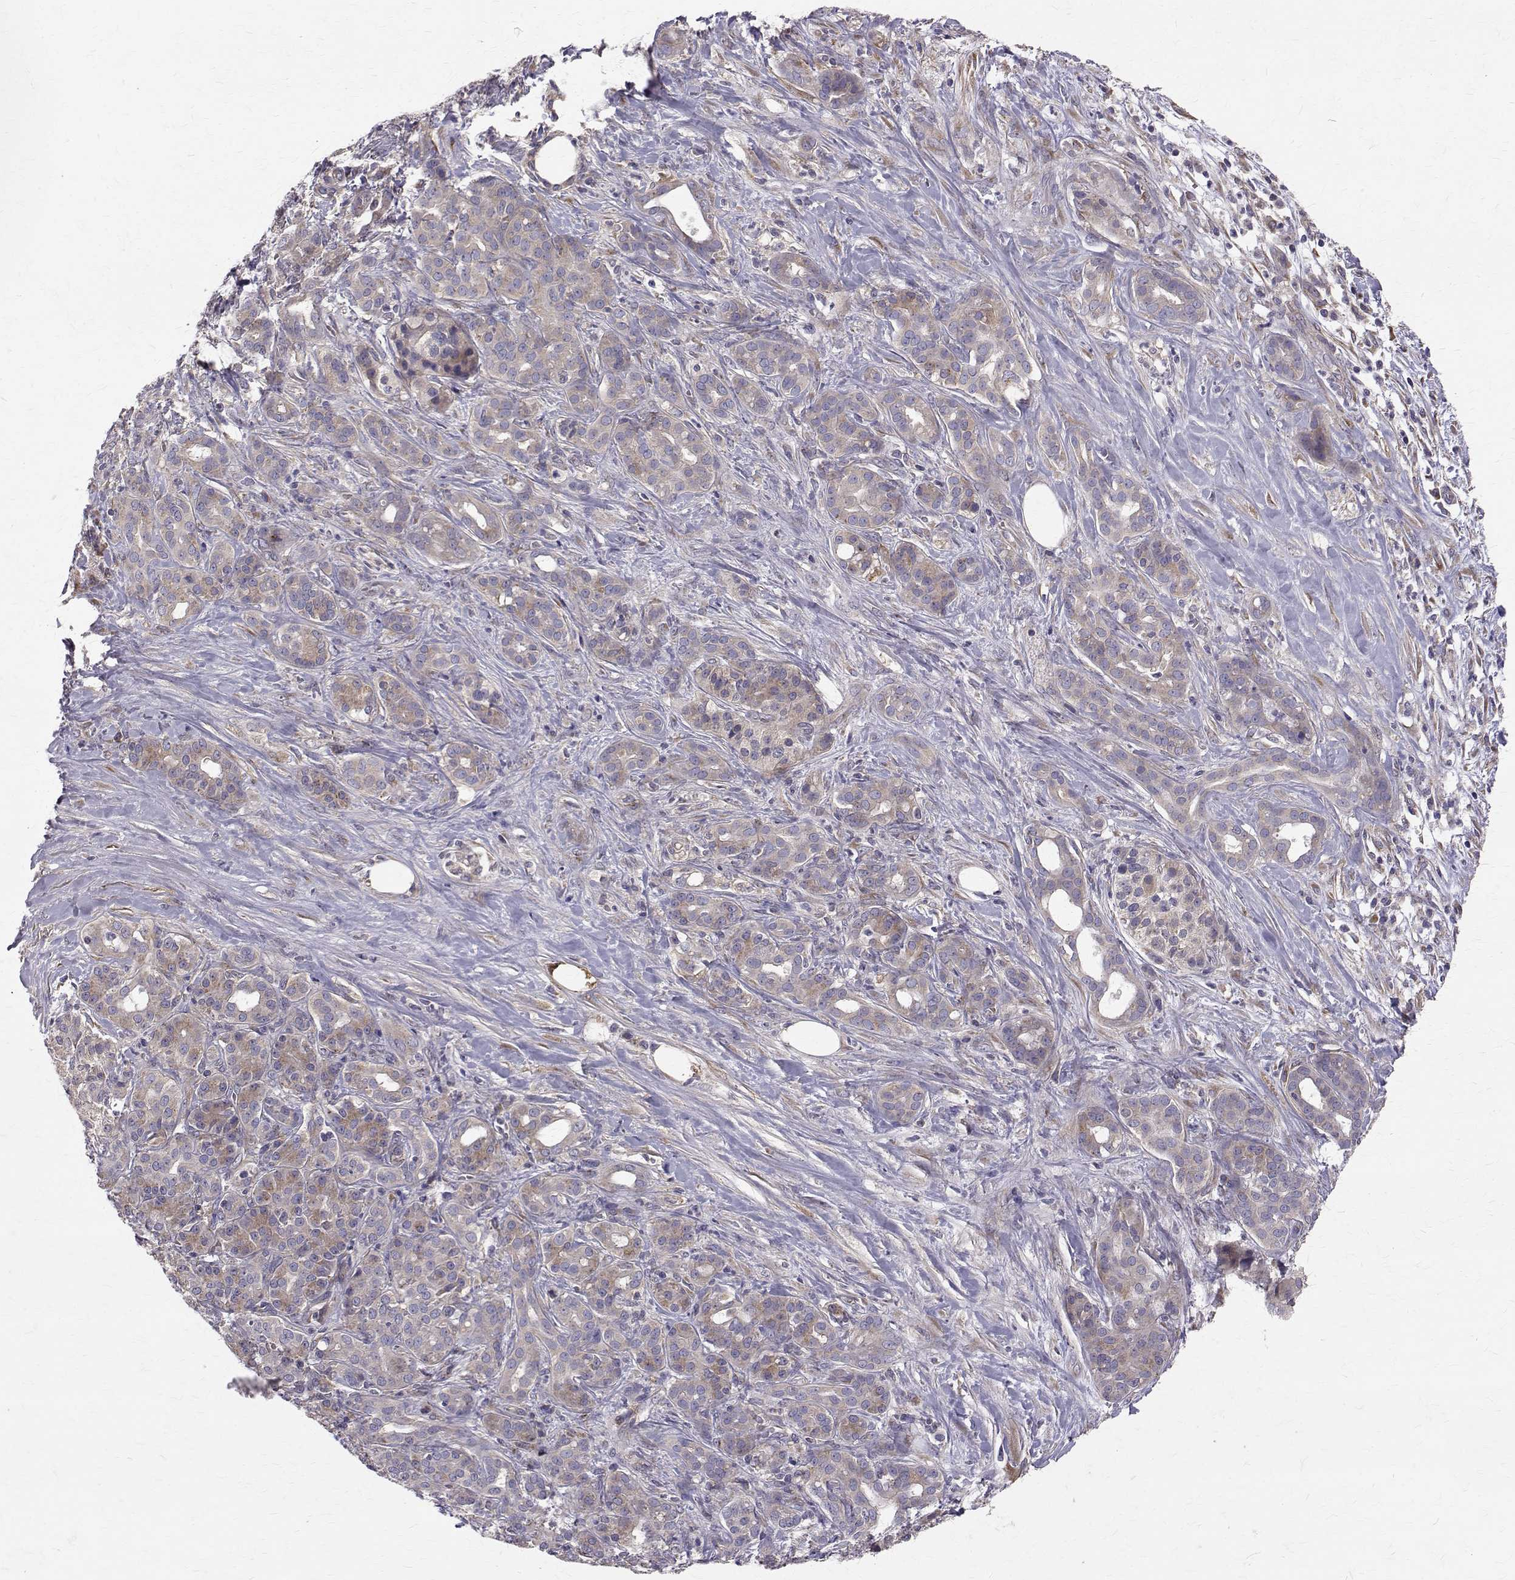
{"staining": {"intensity": "negative", "quantity": "none", "location": "none"}, "tissue": "pancreatic cancer", "cell_type": "Tumor cells", "image_type": "cancer", "snomed": [{"axis": "morphology", "description": "Normal tissue, NOS"}, {"axis": "morphology", "description": "Inflammation, NOS"}, {"axis": "morphology", "description": "Adenocarcinoma, NOS"}, {"axis": "topography", "description": "Pancreas"}], "caption": "Tumor cells show no significant staining in pancreatic cancer (adenocarcinoma).", "gene": "ARFGAP1", "patient": {"sex": "male", "age": 57}}